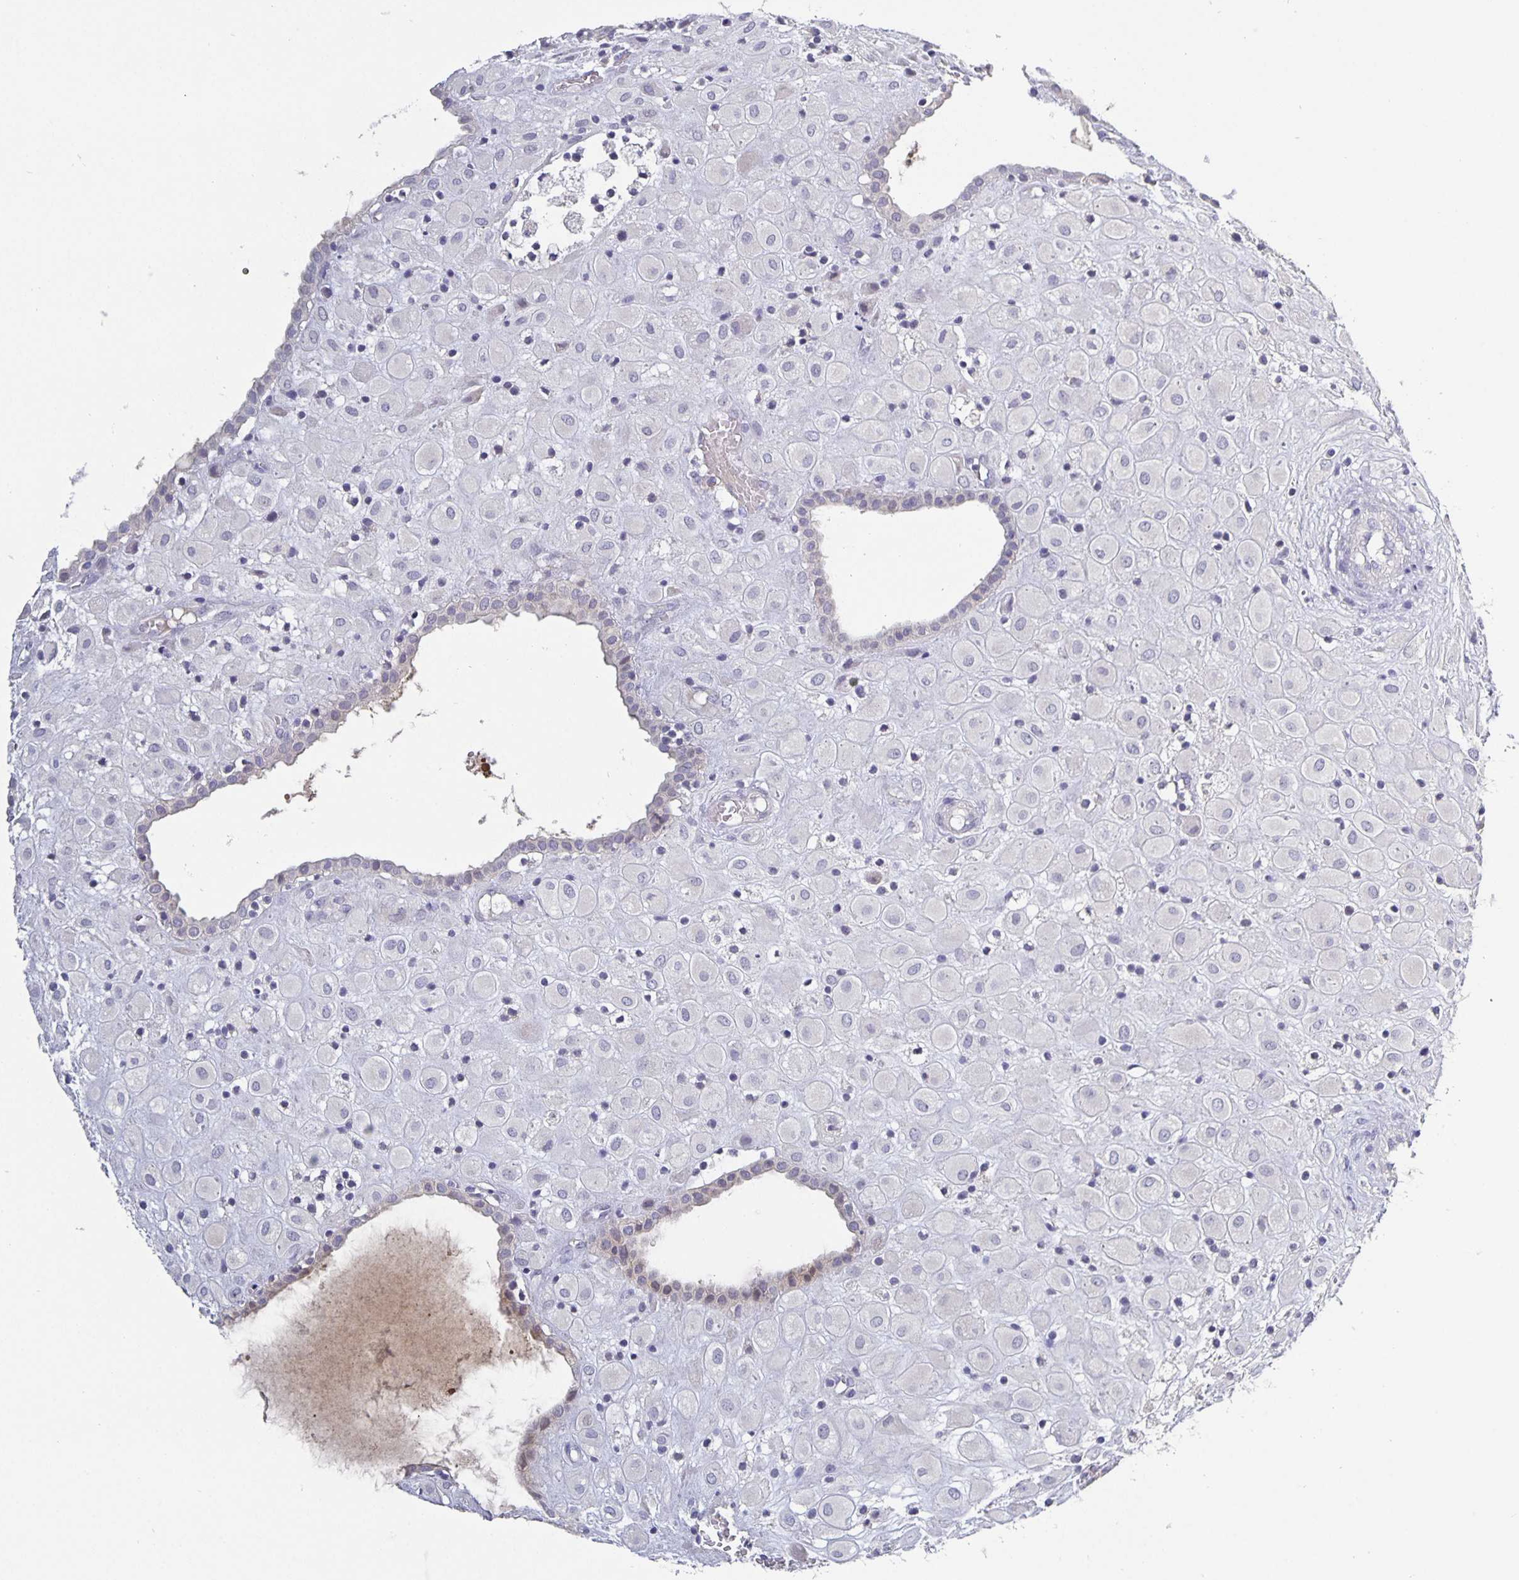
{"staining": {"intensity": "negative", "quantity": "none", "location": "none"}, "tissue": "placenta", "cell_type": "Decidual cells", "image_type": "normal", "snomed": [{"axis": "morphology", "description": "Normal tissue, NOS"}, {"axis": "topography", "description": "Placenta"}], "caption": "Immunohistochemistry micrograph of unremarkable human placenta stained for a protein (brown), which shows no positivity in decidual cells.", "gene": "GDF15", "patient": {"sex": "female", "age": 24}}